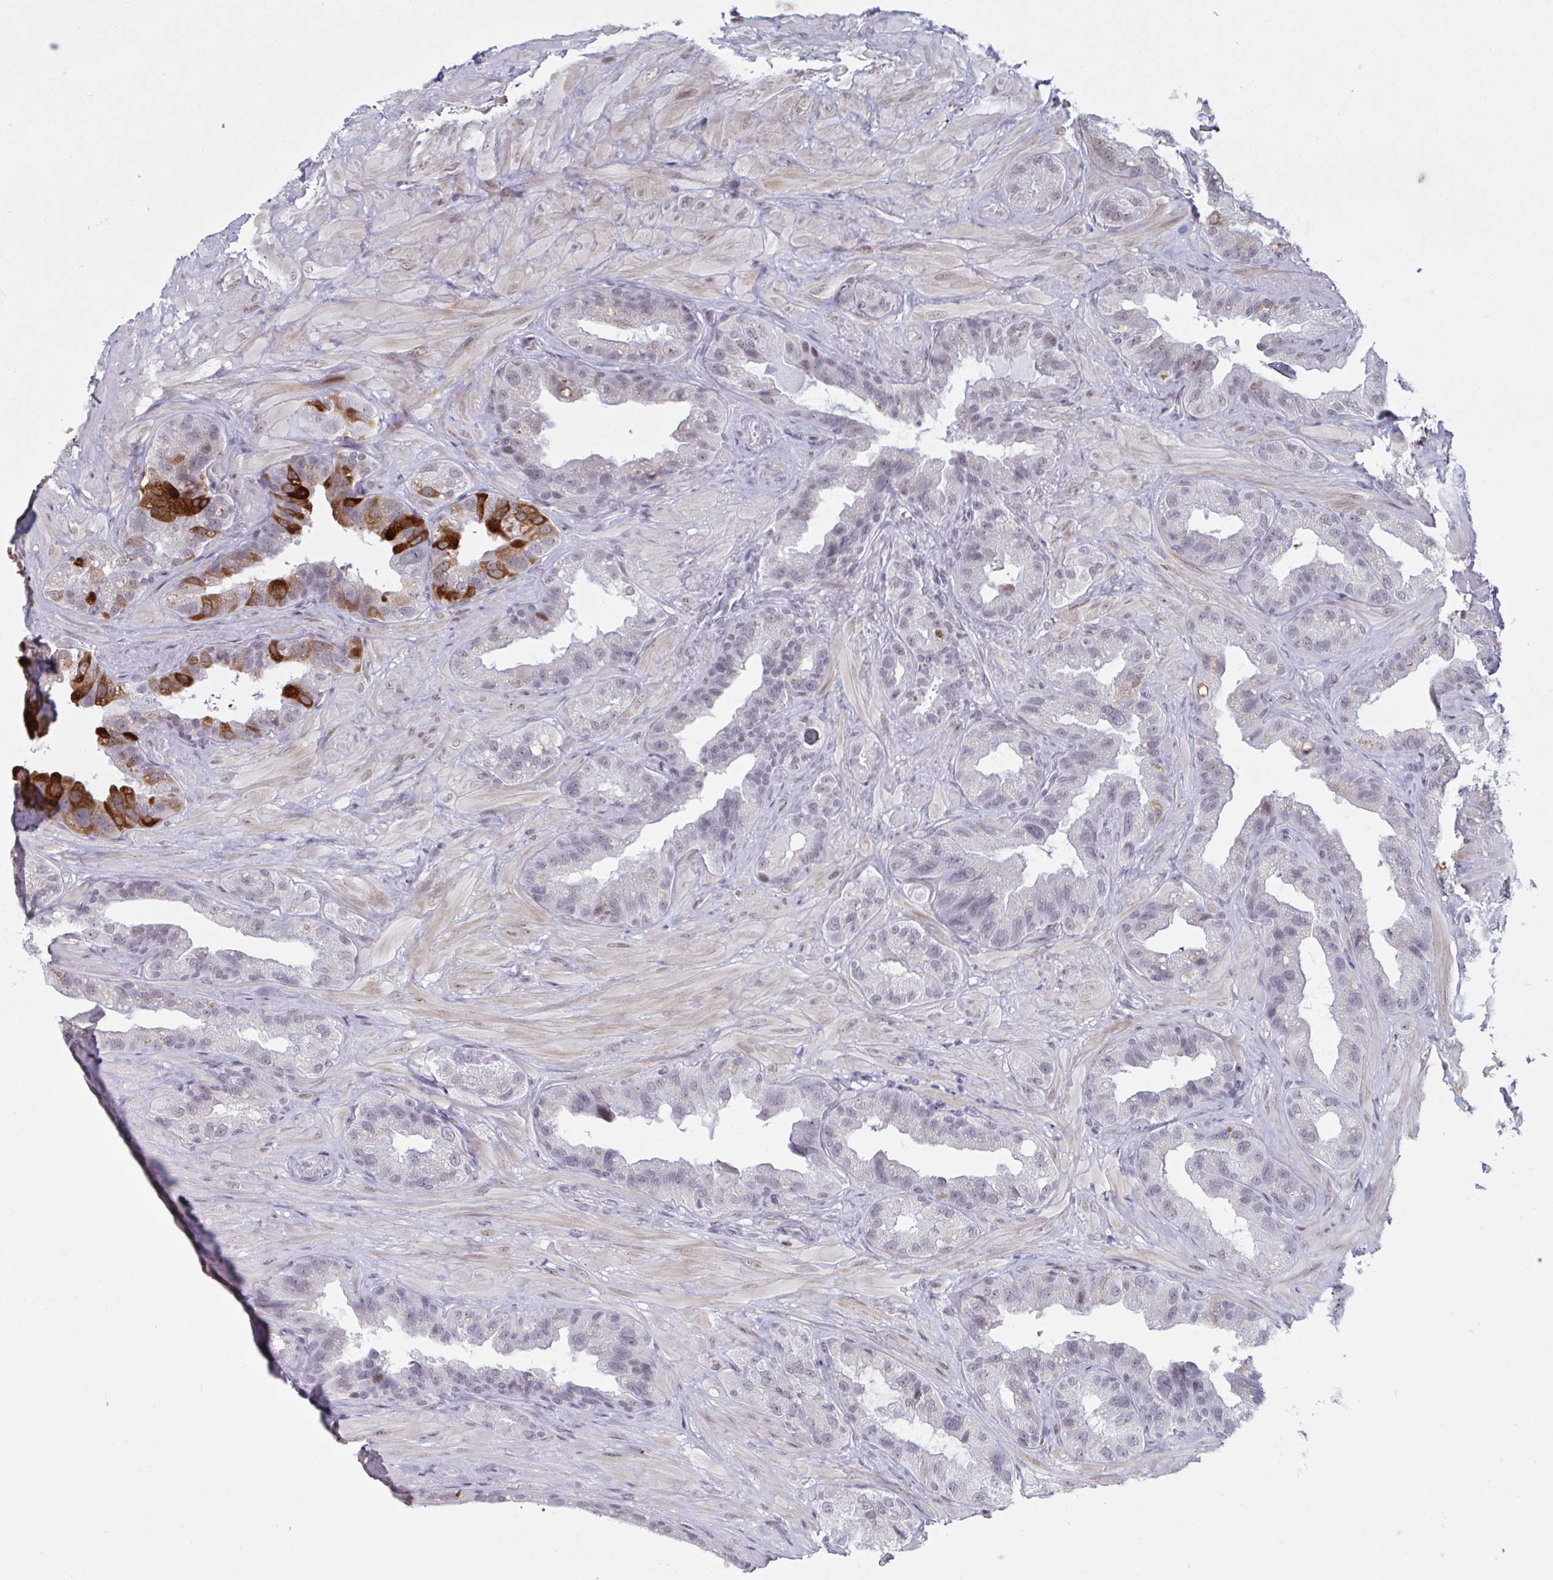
{"staining": {"intensity": "strong", "quantity": "<25%", "location": "cytoplasmic/membranous"}, "tissue": "seminal vesicle", "cell_type": "Glandular cells", "image_type": "normal", "snomed": [{"axis": "morphology", "description": "Normal tissue, NOS"}, {"axis": "topography", "description": "Seminal veicle"}, {"axis": "topography", "description": "Peripheral nerve tissue"}], "caption": "A histopathology image of human seminal vesicle stained for a protein demonstrates strong cytoplasmic/membranous brown staining in glandular cells. The protein is shown in brown color, while the nuclei are stained blue.", "gene": "HSD17B6", "patient": {"sex": "male", "age": 76}}